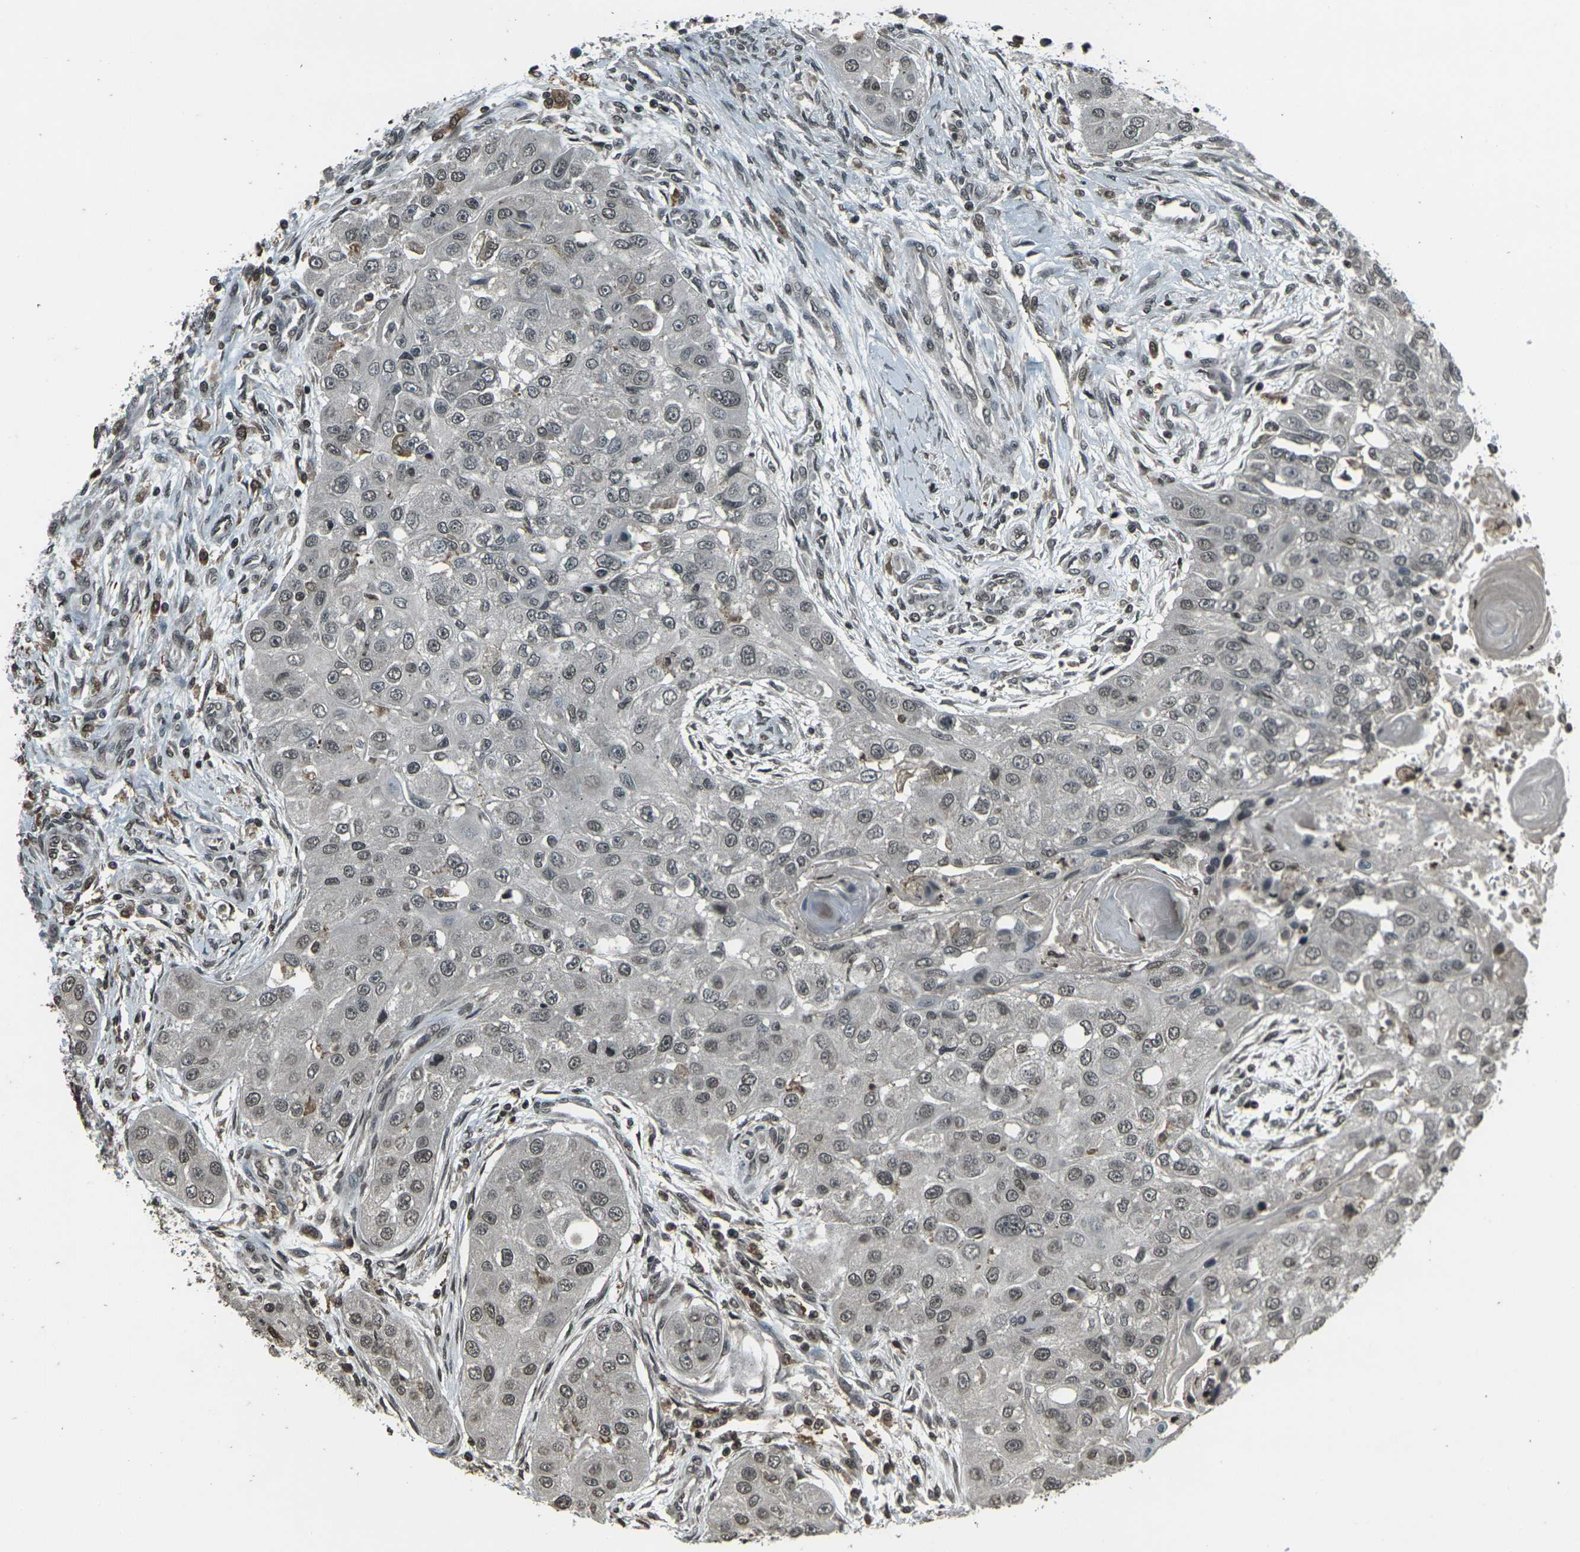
{"staining": {"intensity": "weak", "quantity": "25%-75%", "location": "nuclear"}, "tissue": "head and neck cancer", "cell_type": "Tumor cells", "image_type": "cancer", "snomed": [{"axis": "morphology", "description": "Normal tissue, NOS"}, {"axis": "morphology", "description": "Squamous cell carcinoma, NOS"}, {"axis": "topography", "description": "Skeletal muscle"}, {"axis": "topography", "description": "Head-Neck"}], "caption": "A high-resolution photomicrograph shows IHC staining of head and neck cancer (squamous cell carcinoma), which demonstrates weak nuclear positivity in approximately 25%-75% of tumor cells. Immunohistochemistry stains the protein of interest in brown and the nuclei are stained blue.", "gene": "PRPF8", "patient": {"sex": "male", "age": 51}}